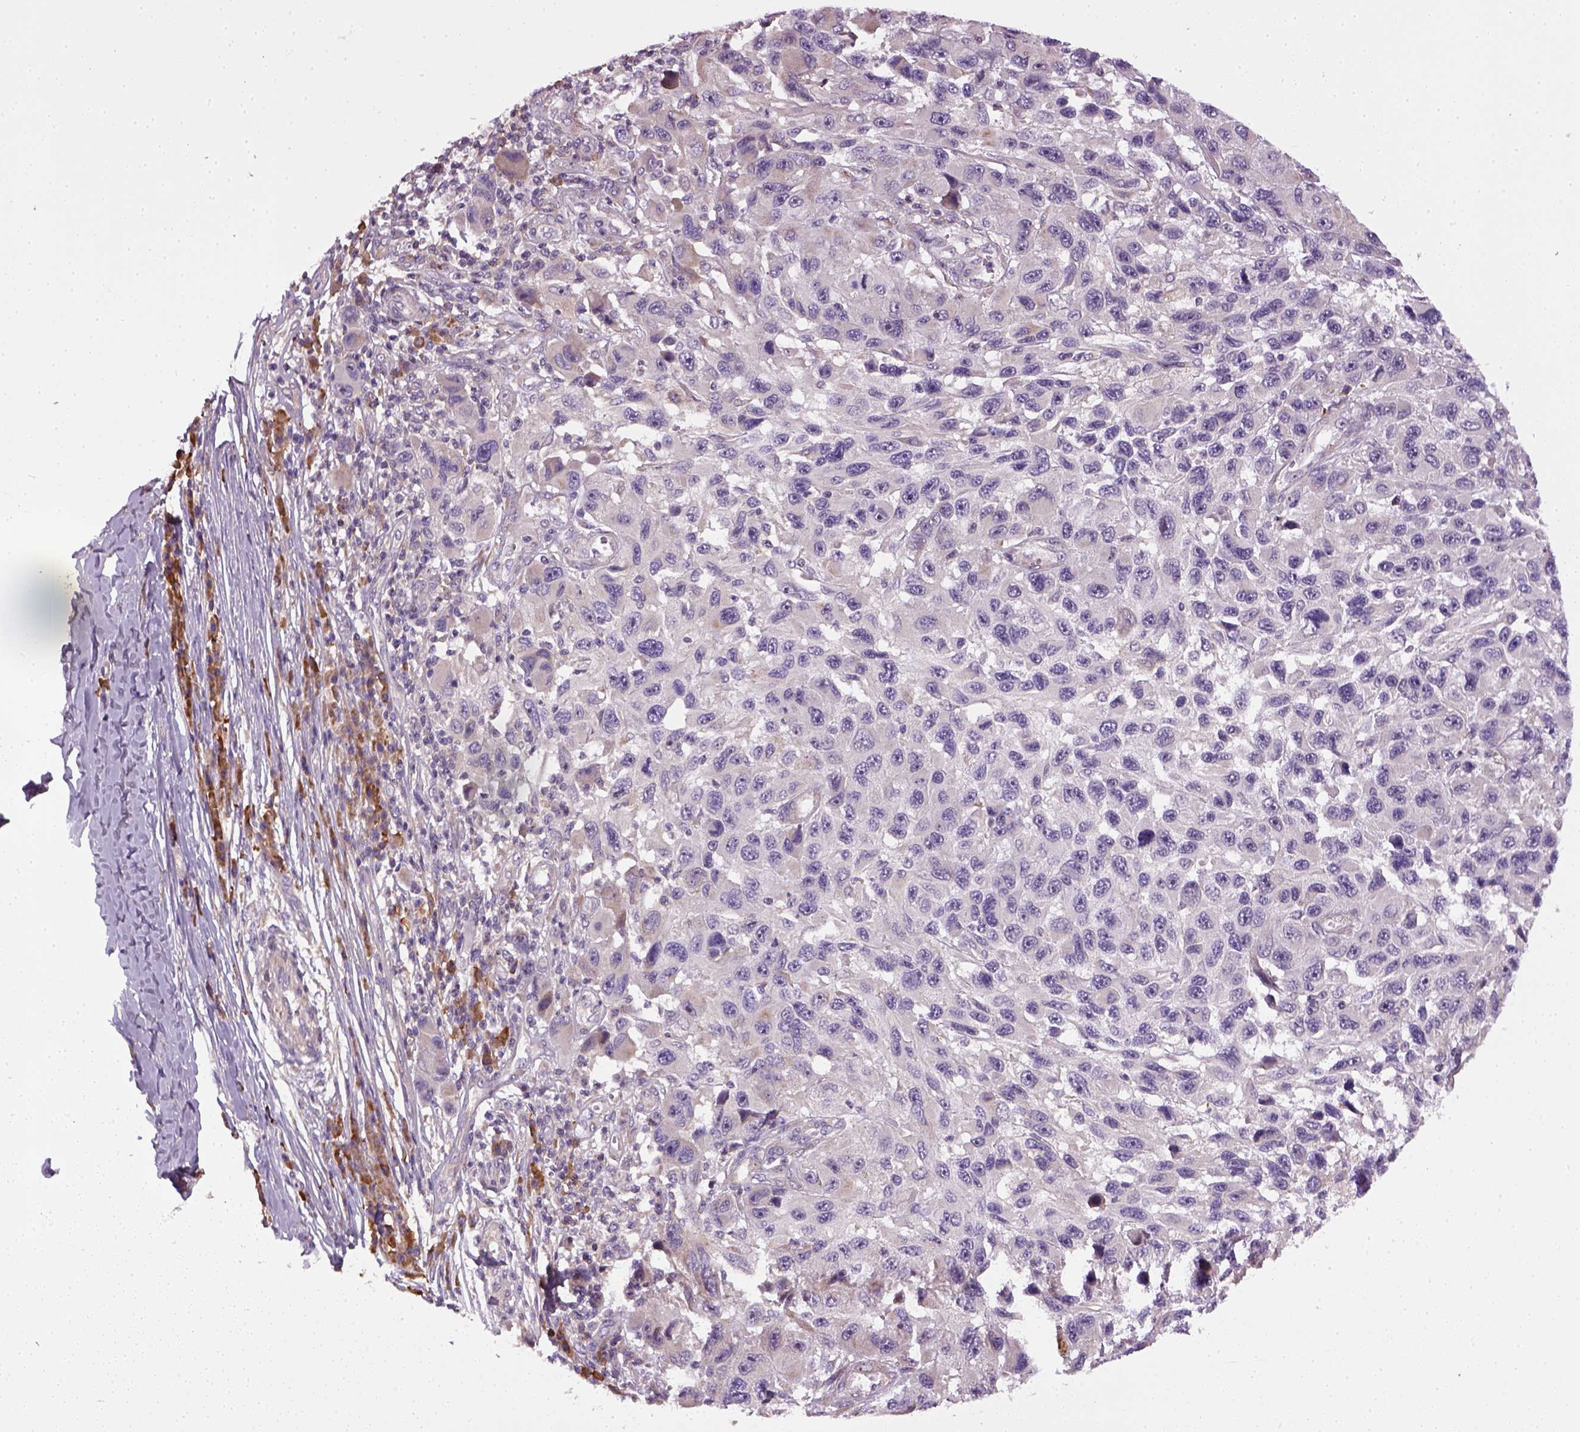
{"staining": {"intensity": "negative", "quantity": "none", "location": "none"}, "tissue": "melanoma", "cell_type": "Tumor cells", "image_type": "cancer", "snomed": [{"axis": "morphology", "description": "Malignant melanoma, NOS"}, {"axis": "topography", "description": "Skin"}], "caption": "High magnification brightfield microscopy of malignant melanoma stained with DAB (brown) and counterstained with hematoxylin (blue): tumor cells show no significant positivity.", "gene": "TPRG1", "patient": {"sex": "male", "age": 53}}